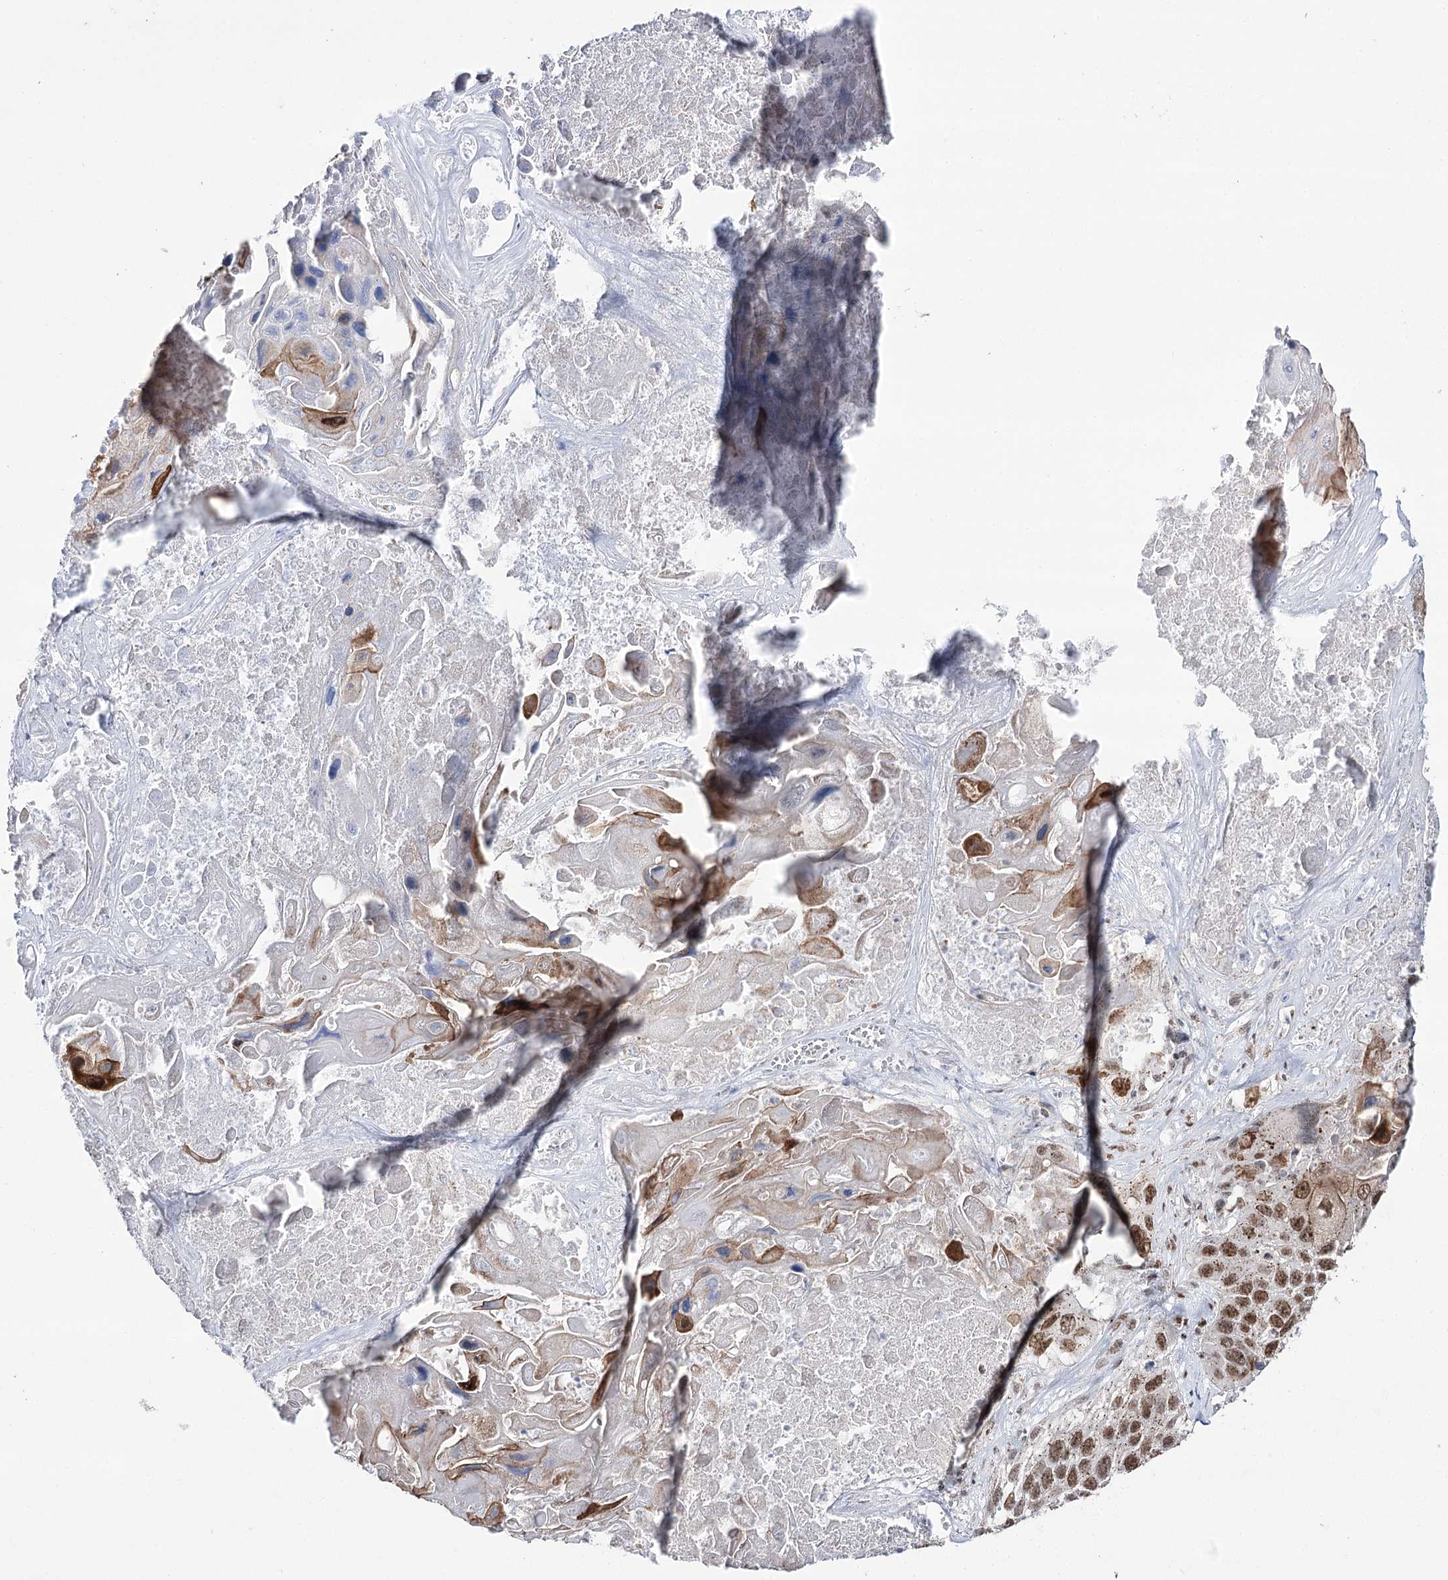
{"staining": {"intensity": "moderate", "quantity": ">75%", "location": "cytoplasmic/membranous,nuclear"}, "tissue": "lung cancer", "cell_type": "Tumor cells", "image_type": "cancer", "snomed": [{"axis": "morphology", "description": "Squamous cell carcinoma, NOS"}, {"axis": "topography", "description": "Lung"}], "caption": "The histopathology image exhibits immunohistochemical staining of squamous cell carcinoma (lung). There is moderate cytoplasmic/membranous and nuclear positivity is identified in approximately >75% of tumor cells.", "gene": "VGLL4", "patient": {"sex": "male", "age": 61}}